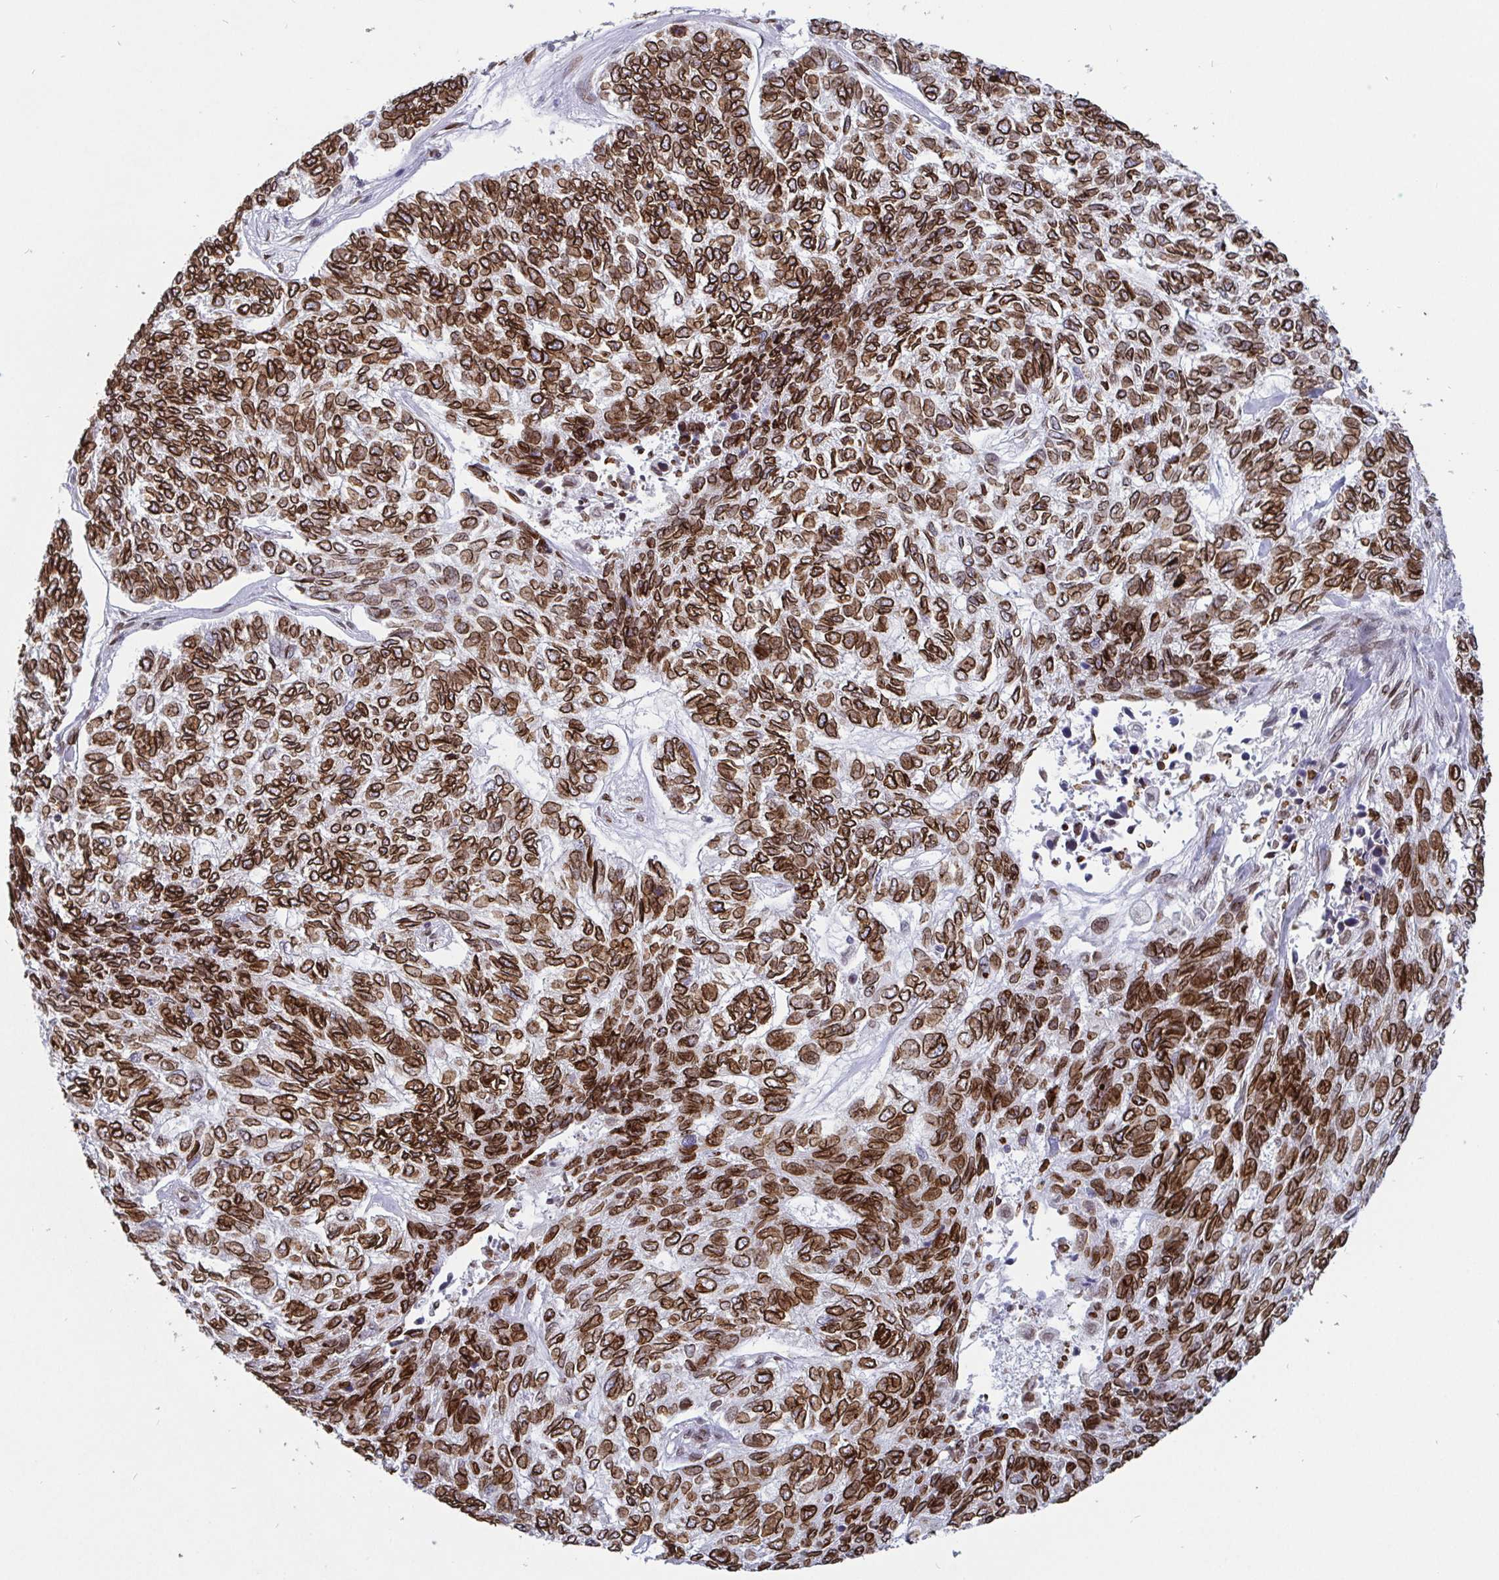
{"staining": {"intensity": "strong", "quantity": ">75%", "location": "cytoplasmic/membranous,nuclear"}, "tissue": "skin cancer", "cell_type": "Tumor cells", "image_type": "cancer", "snomed": [{"axis": "morphology", "description": "Basal cell carcinoma"}, {"axis": "topography", "description": "Skin"}], "caption": "Skin basal cell carcinoma stained with DAB (3,3'-diaminobenzidine) IHC shows high levels of strong cytoplasmic/membranous and nuclear expression in about >75% of tumor cells.", "gene": "EMD", "patient": {"sex": "female", "age": 65}}